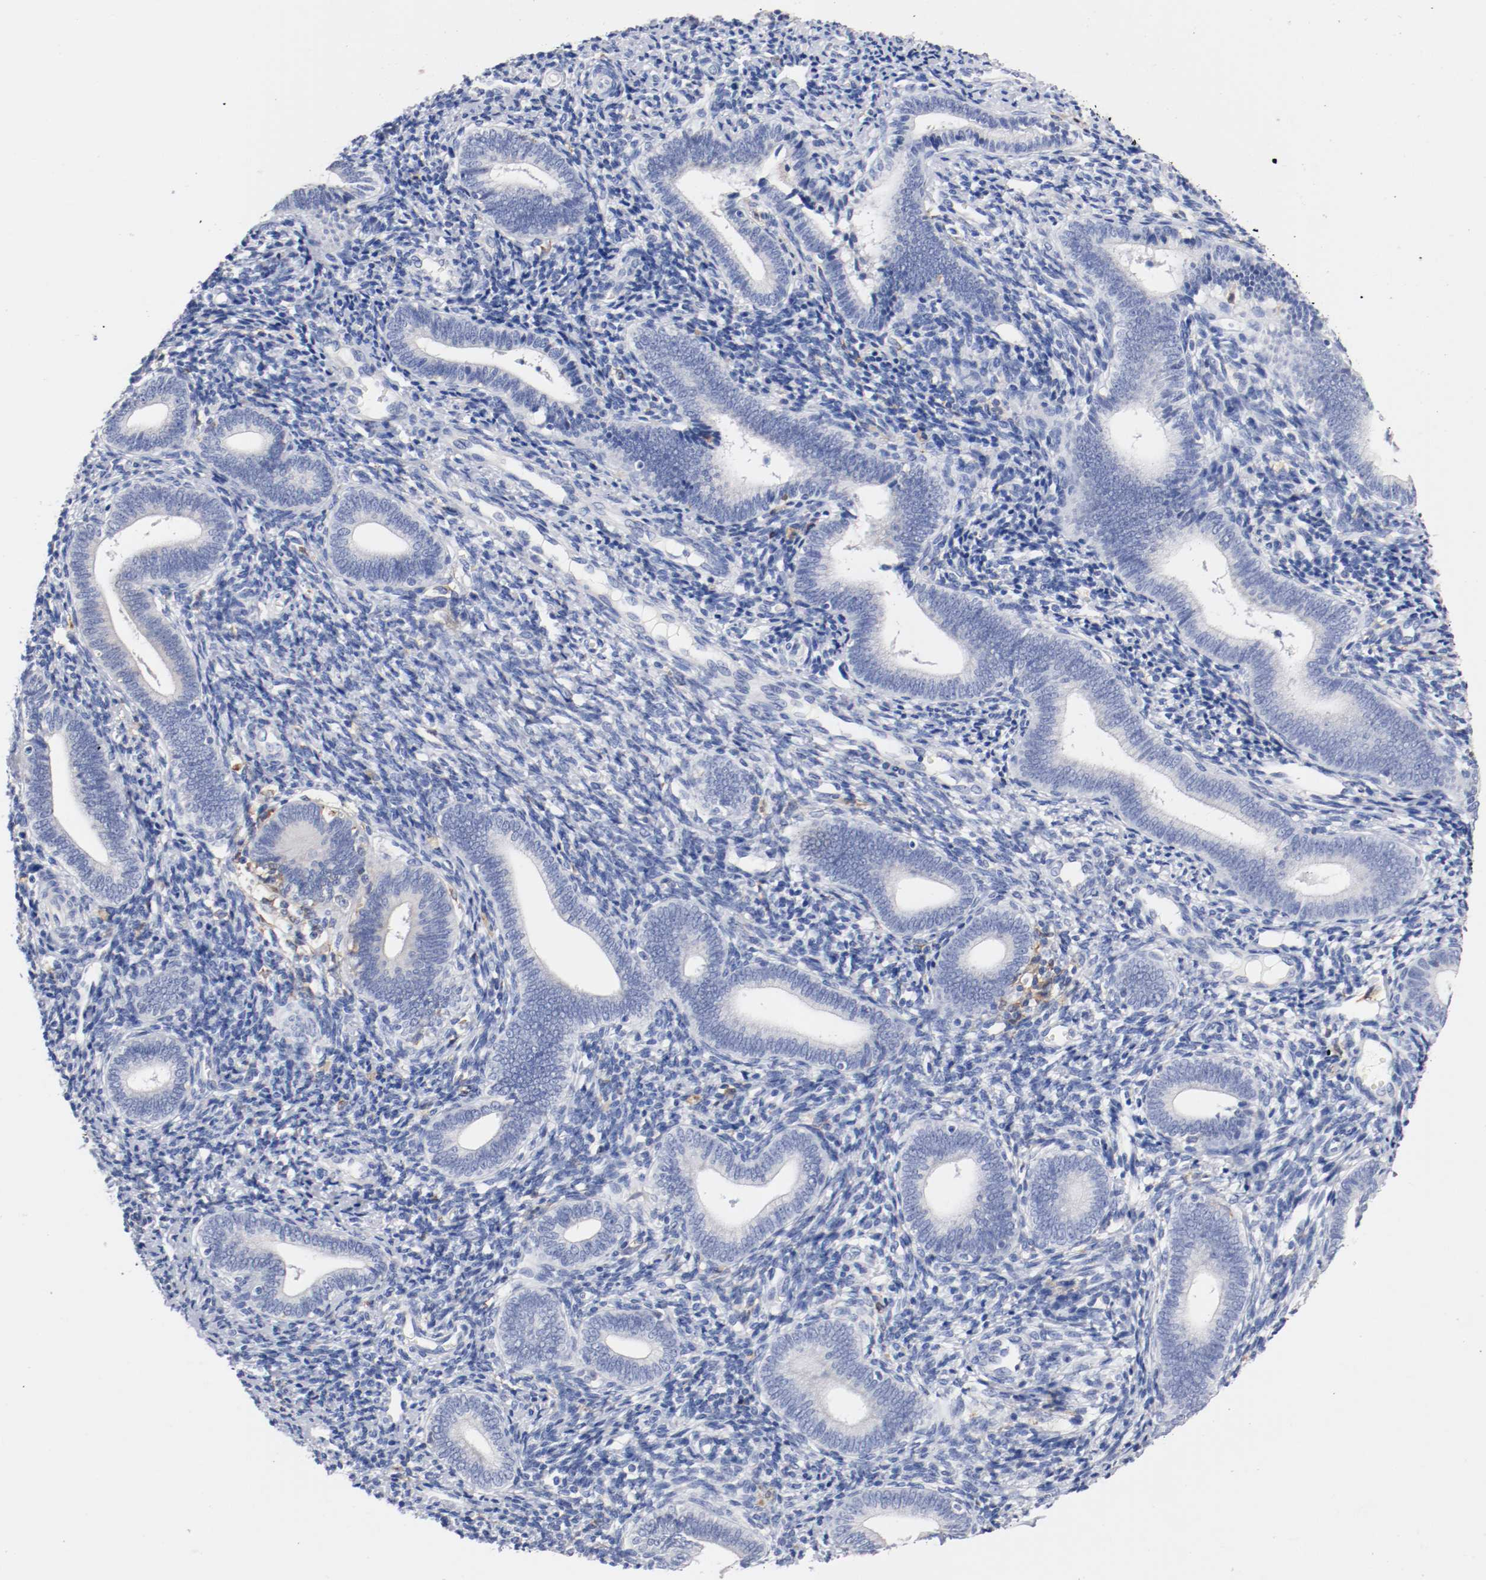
{"staining": {"intensity": "negative", "quantity": "none", "location": "none"}, "tissue": "endometrium", "cell_type": "Cells in endometrial stroma", "image_type": "normal", "snomed": [{"axis": "morphology", "description": "Normal tissue, NOS"}, {"axis": "topography", "description": "Uterus"}, {"axis": "topography", "description": "Endometrium"}], "caption": "A photomicrograph of endometrium stained for a protein reveals no brown staining in cells in endometrial stroma. Brightfield microscopy of immunohistochemistry stained with DAB (brown) and hematoxylin (blue), captured at high magnification.", "gene": "FGFBP1", "patient": {"sex": "female", "age": 33}}